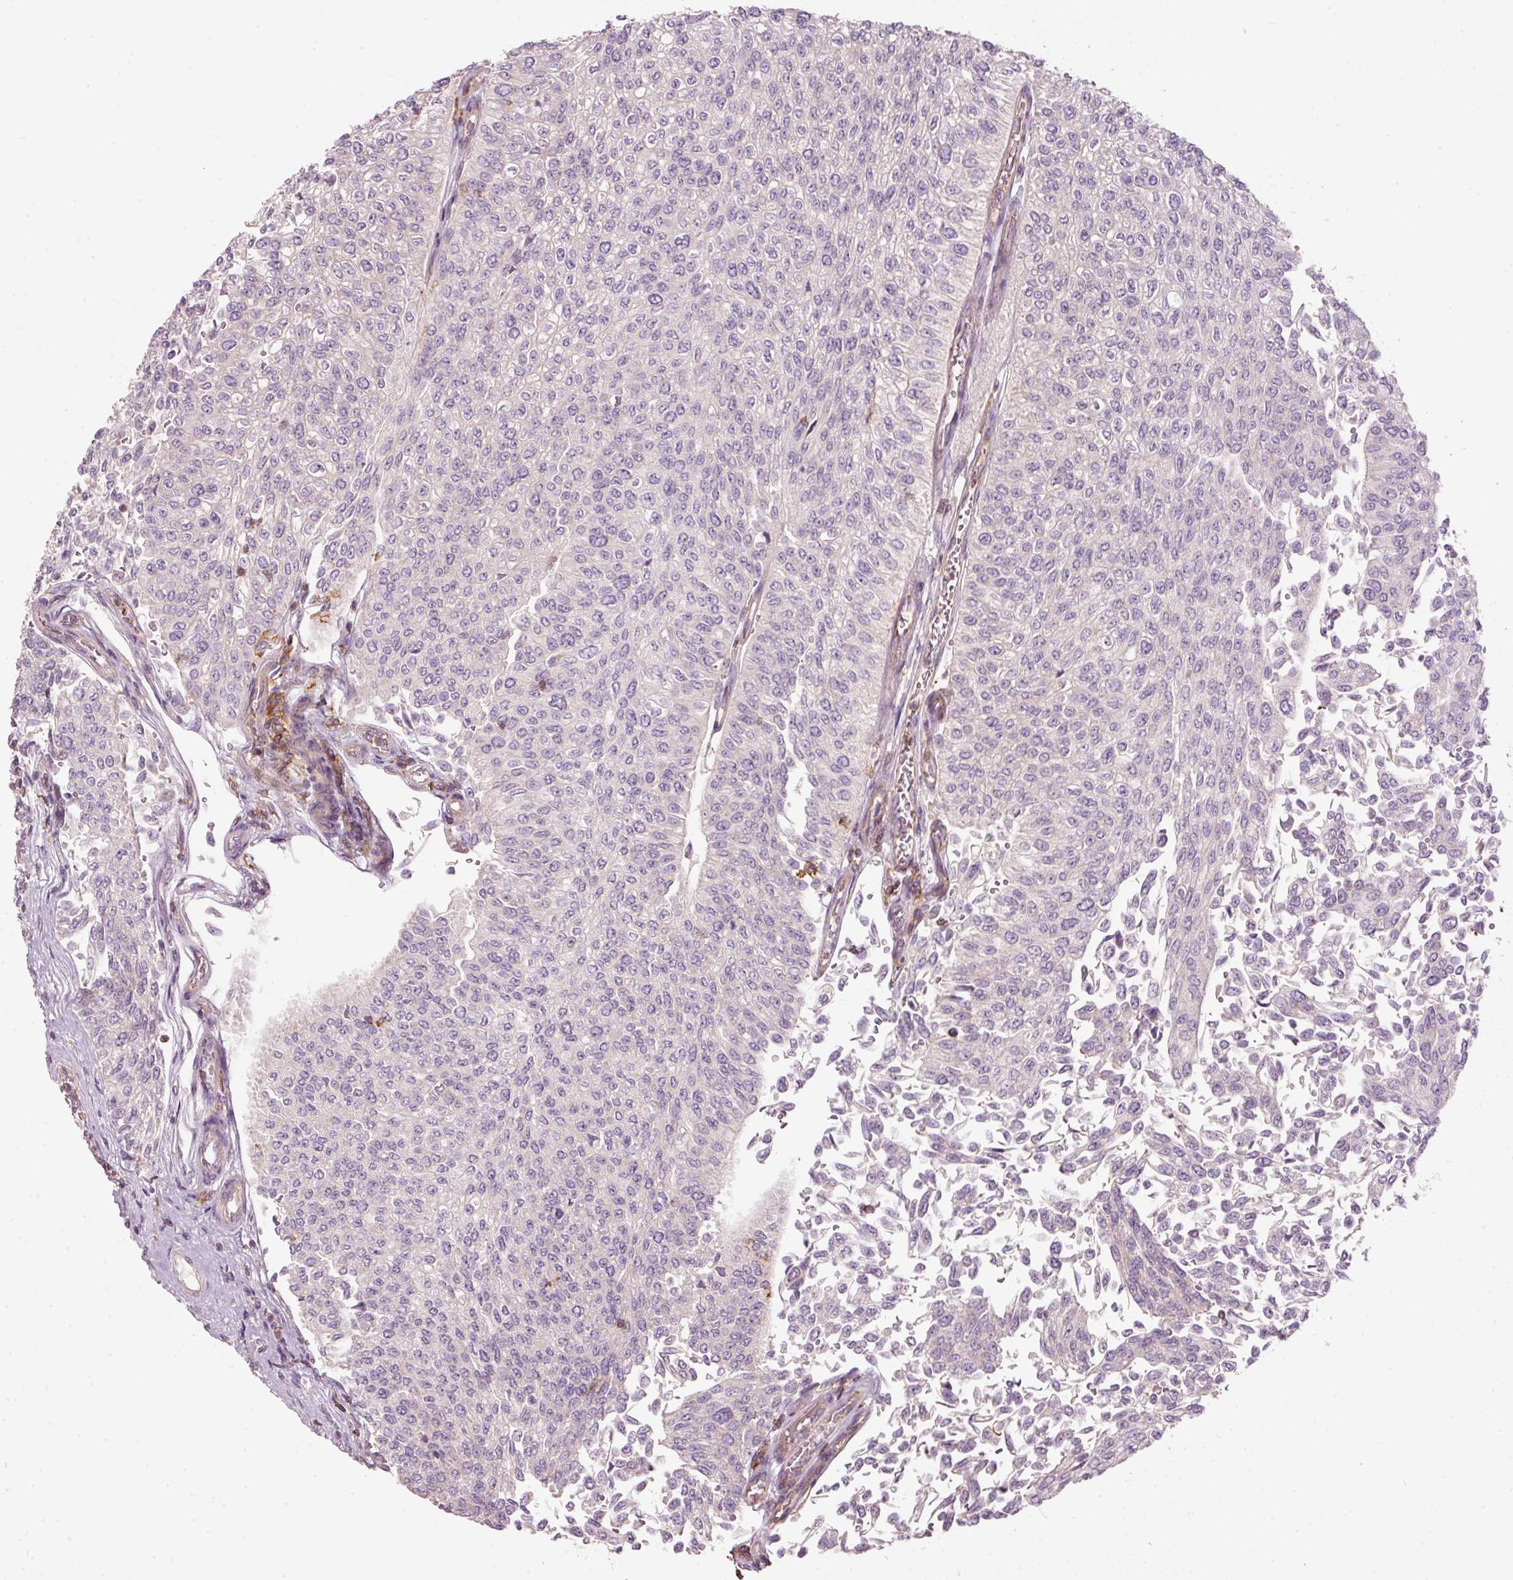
{"staining": {"intensity": "negative", "quantity": "none", "location": "none"}, "tissue": "urothelial cancer", "cell_type": "Tumor cells", "image_type": "cancer", "snomed": [{"axis": "morphology", "description": "Urothelial carcinoma, NOS"}, {"axis": "topography", "description": "Urinary bladder"}], "caption": "Tumor cells show no significant expression in urothelial cancer.", "gene": "SIPA1", "patient": {"sex": "male", "age": 59}}